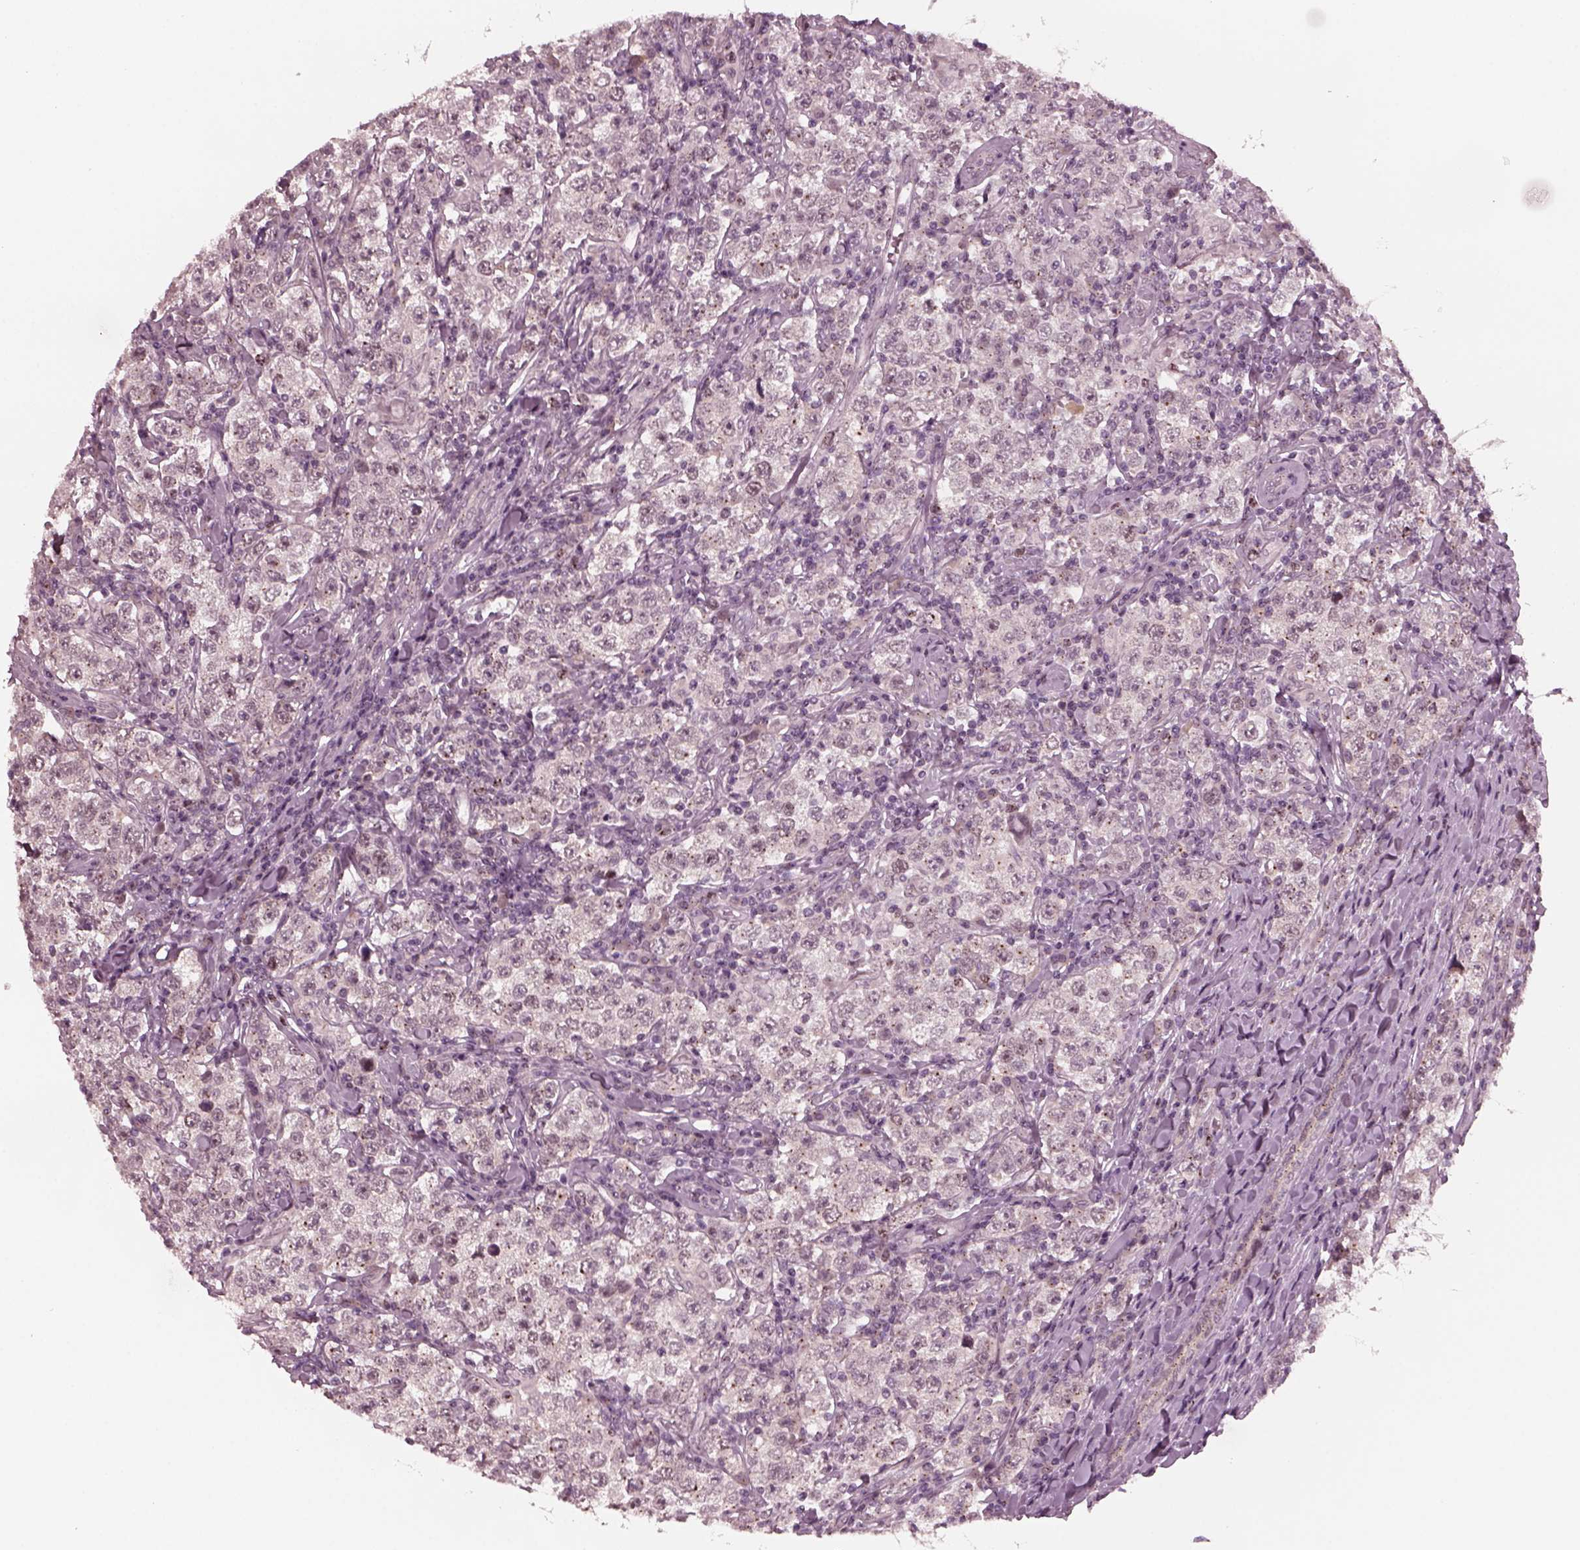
{"staining": {"intensity": "weak", "quantity": "<25%", "location": "cytoplasmic/membranous"}, "tissue": "testis cancer", "cell_type": "Tumor cells", "image_type": "cancer", "snomed": [{"axis": "morphology", "description": "Seminoma, NOS"}, {"axis": "morphology", "description": "Carcinoma, Embryonal, NOS"}, {"axis": "topography", "description": "Testis"}], "caption": "DAB immunohistochemical staining of human embryonal carcinoma (testis) displays no significant staining in tumor cells.", "gene": "SAXO1", "patient": {"sex": "male", "age": 41}}